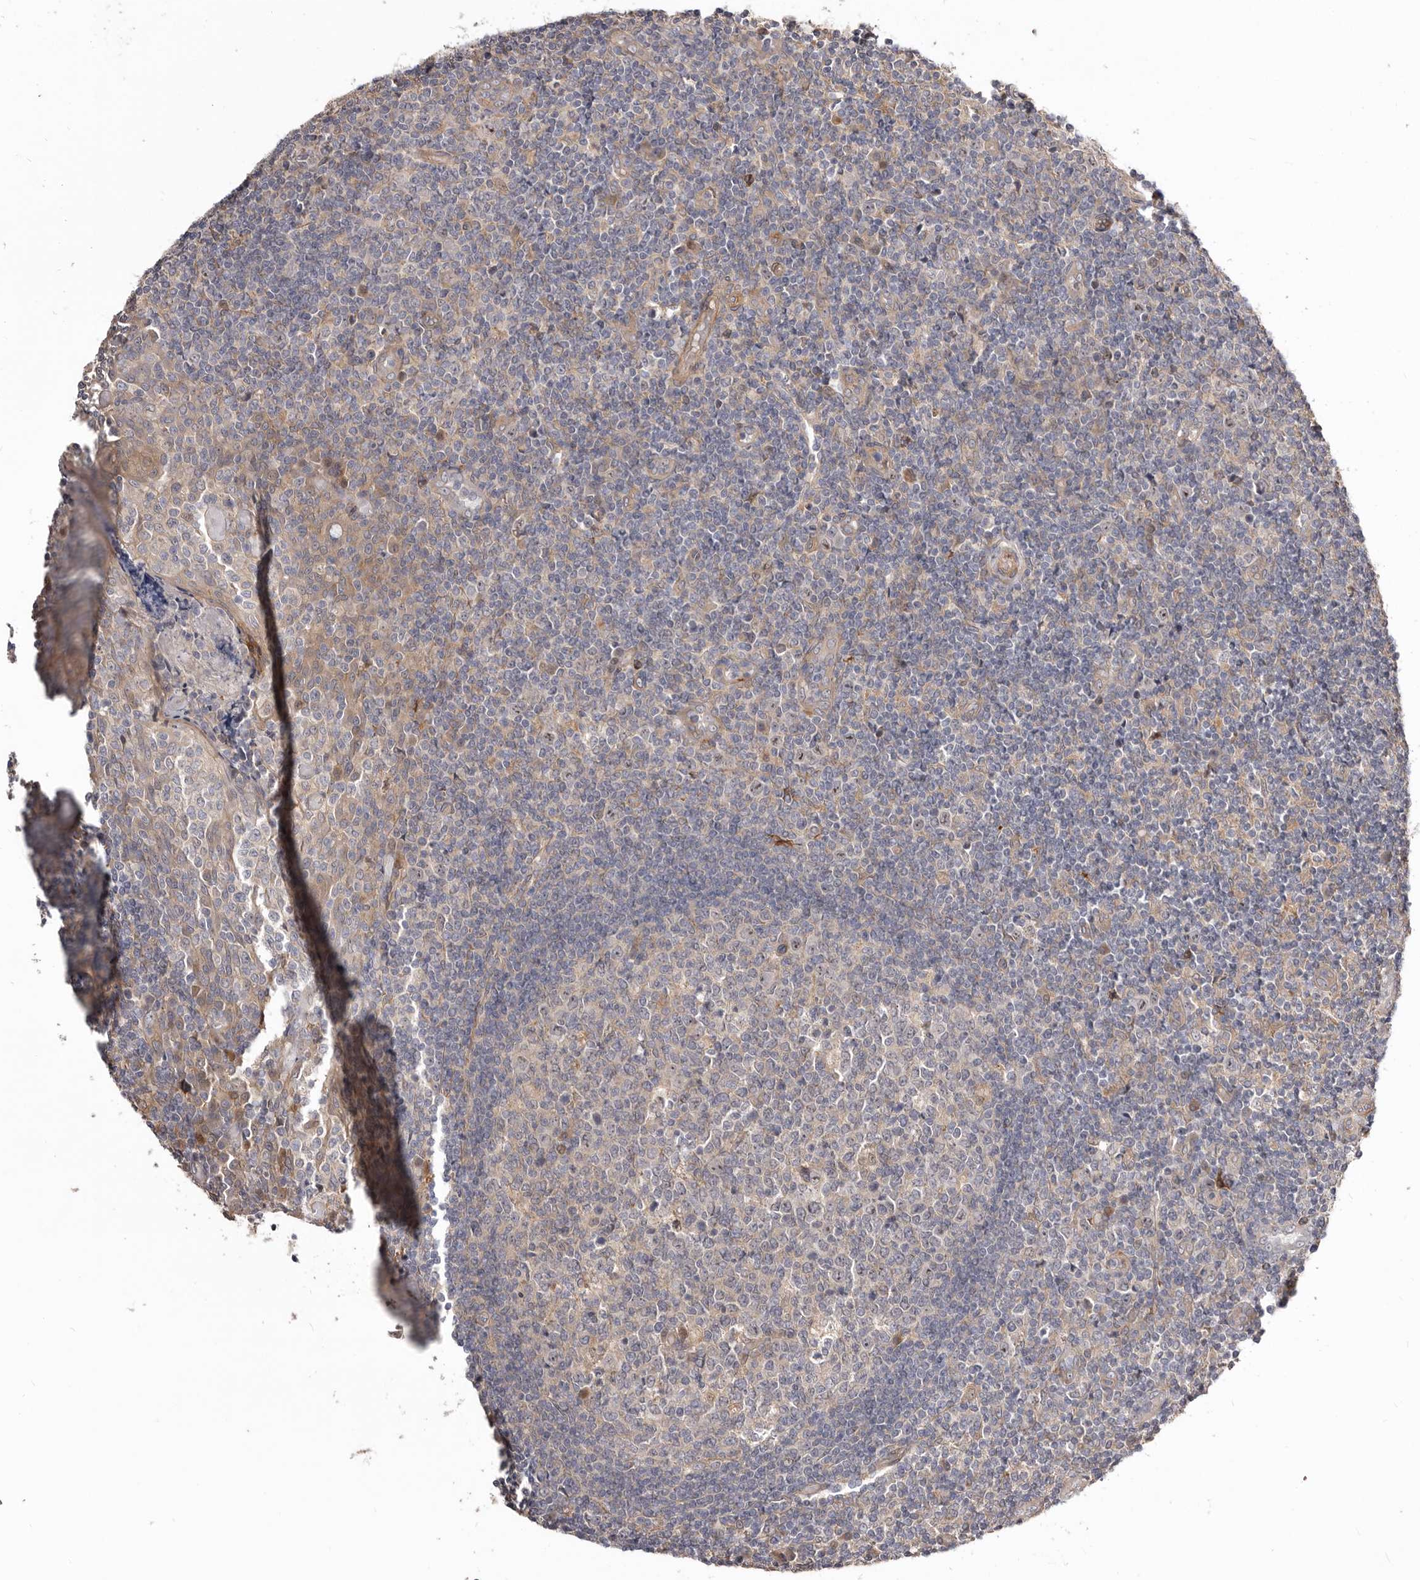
{"staining": {"intensity": "moderate", "quantity": "<25%", "location": "cytoplasmic/membranous,nuclear"}, "tissue": "tonsil", "cell_type": "Germinal center cells", "image_type": "normal", "snomed": [{"axis": "morphology", "description": "Normal tissue, NOS"}, {"axis": "topography", "description": "Tonsil"}], "caption": "Protein positivity by immunohistochemistry (IHC) displays moderate cytoplasmic/membranous,nuclear expression in approximately <25% of germinal center cells in unremarkable tonsil. The staining was performed using DAB to visualize the protein expression in brown, while the nuclei were stained in blue with hematoxylin (Magnification: 20x).", "gene": "GPATCH4", "patient": {"sex": "female", "age": 19}}